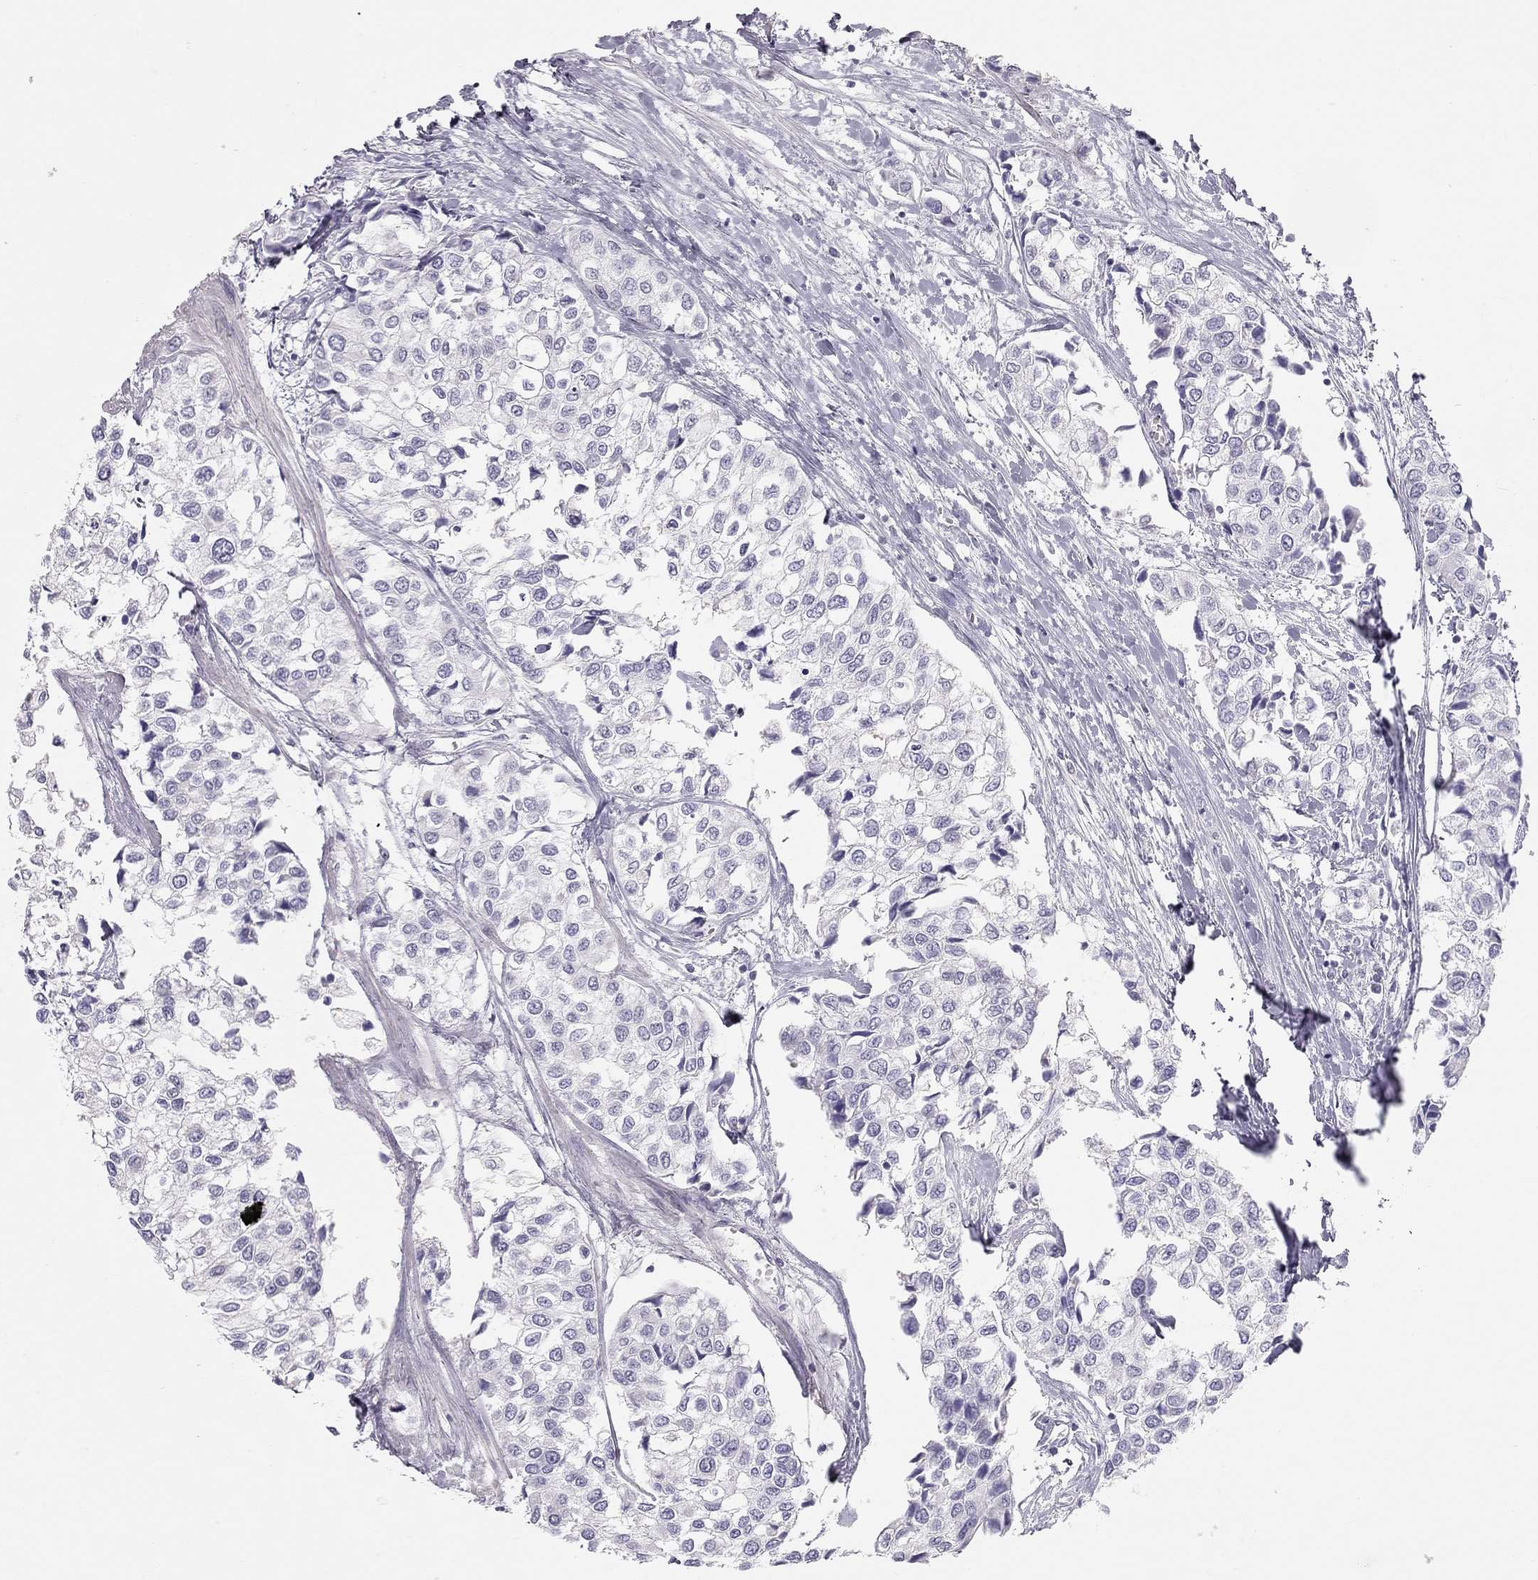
{"staining": {"intensity": "negative", "quantity": "none", "location": "none"}, "tissue": "urothelial cancer", "cell_type": "Tumor cells", "image_type": "cancer", "snomed": [{"axis": "morphology", "description": "Urothelial carcinoma, High grade"}, {"axis": "topography", "description": "Urinary bladder"}], "caption": "Image shows no significant protein positivity in tumor cells of urothelial cancer. (DAB immunohistochemistry visualized using brightfield microscopy, high magnification).", "gene": "SPATA12", "patient": {"sex": "male", "age": 73}}